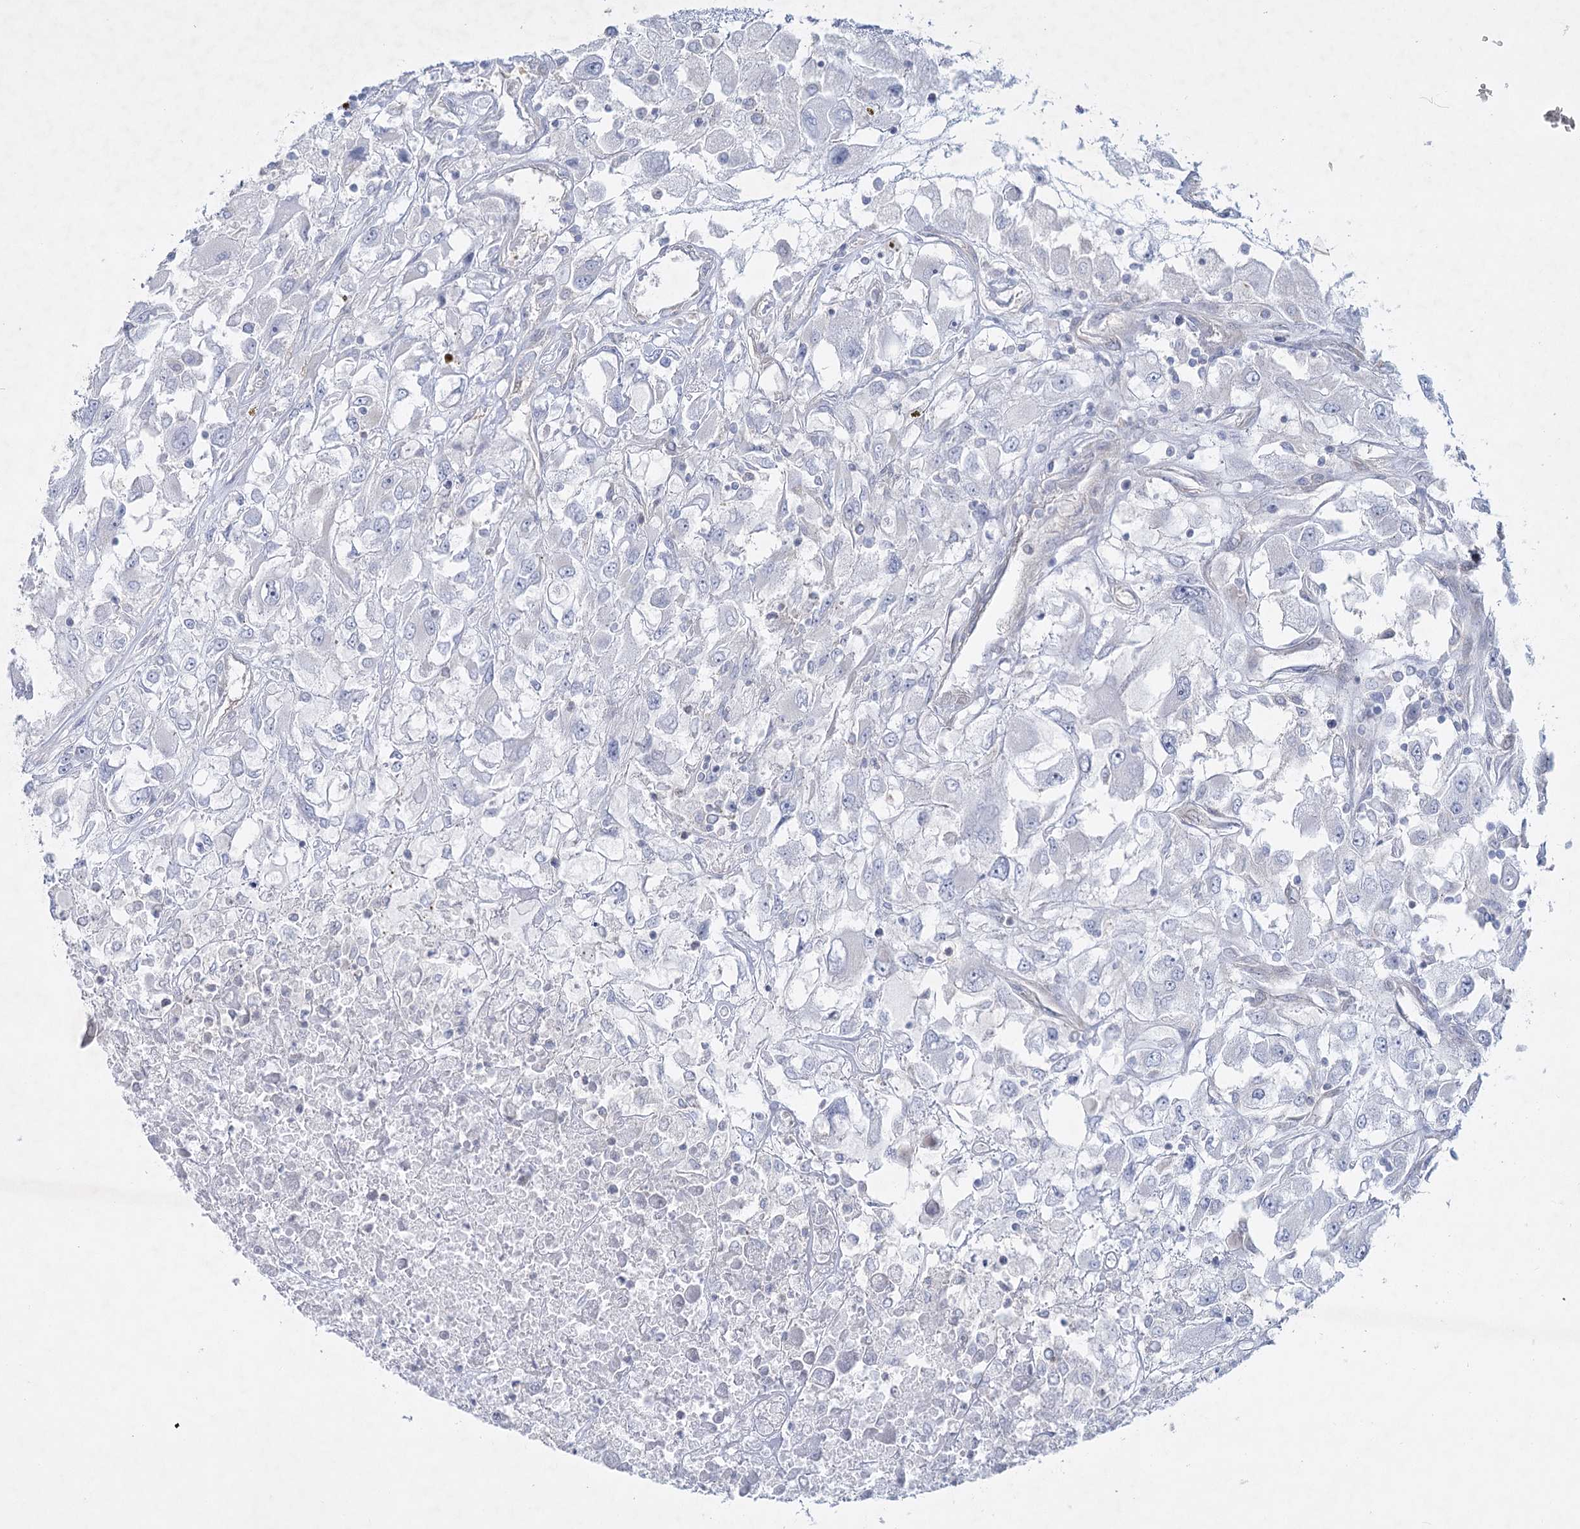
{"staining": {"intensity": "negative", "quantity": "none", "location": "none"}, "tissue": "renal cancer", "cell_type": "Tumor cells", "image_type": "cancer", "snomed": [{"axis": "morphology", "description": "Adenocarcinoma, NOS"}, {"axis": "topography", "description": "Kidney"}], "caption": "Immunohistochemistry (IHC) micrograph of neoplastic tissue: human renal cancer (adenocarcinoma) stained with DAB (3,3'-diaminobenzidine) reveals no significant protein expression in tumor cells.", "gene": "AAMDC", "patient": {"sex": "female", "age": 52}}